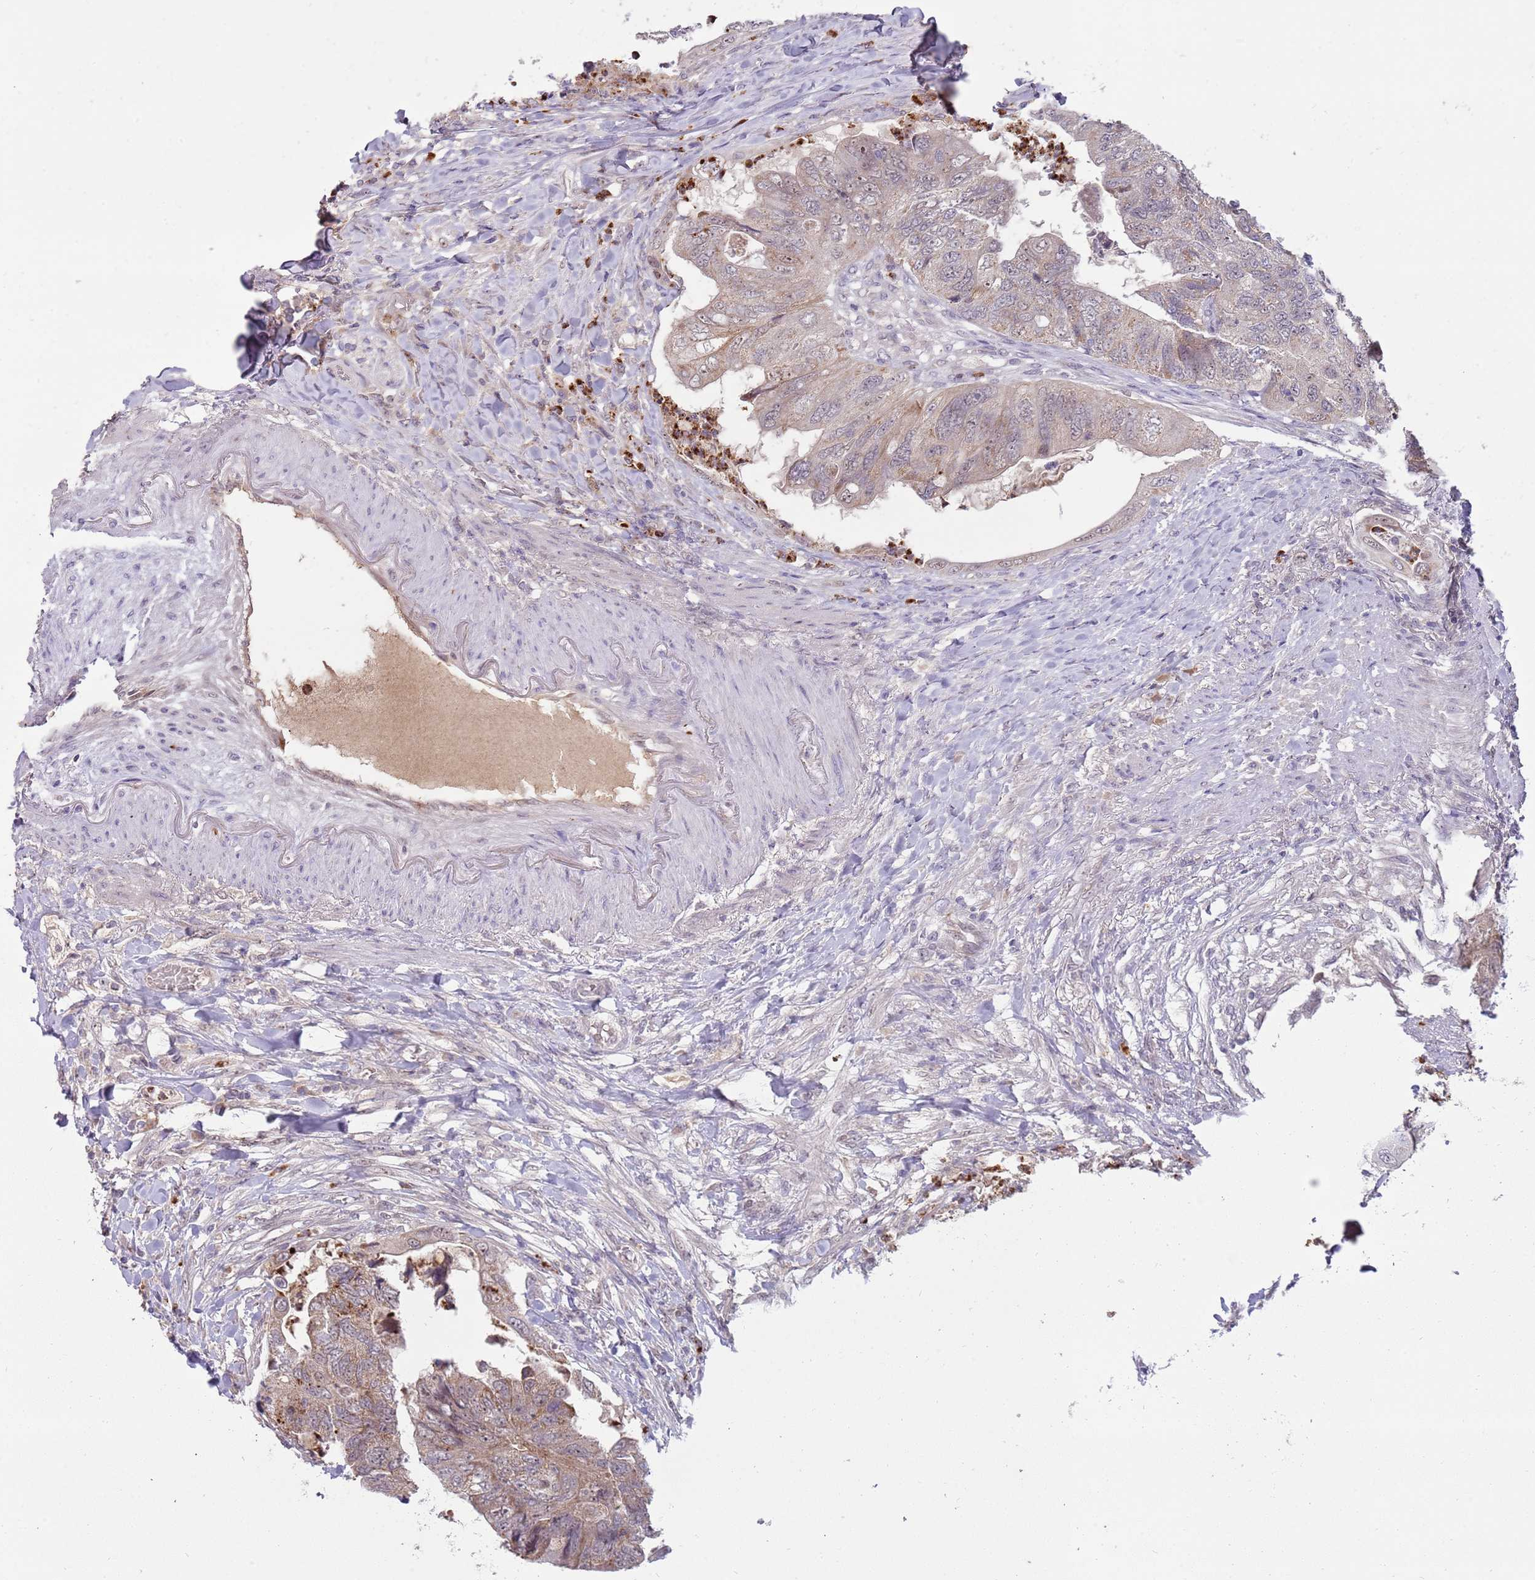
{"staining": {"intensity": "weak", "quantity": "<25%", "location": "cytoplasmic/membranous"}, "tissue": "colorectal cancer", "cell_type": "Tumor cells", "image_type": "cancer", "snomed": [{"axis": "morphology", "description": "Adenocarcinoma, NOS"}, {"axis": "topography", "description": "Rectum"}], "caption": "A high-resolution photomicrograph shows IHC staining of colorectal cancer, which exhibits no significant staining in tumor cells. The staining was performed using DAB to visualize the protein expression in brown, while the nuclei were stained in blue with hematoxylin (Magnification: 20x).", "gene": "NBPF6", "patient": {"sex": "male", "age": 63}}